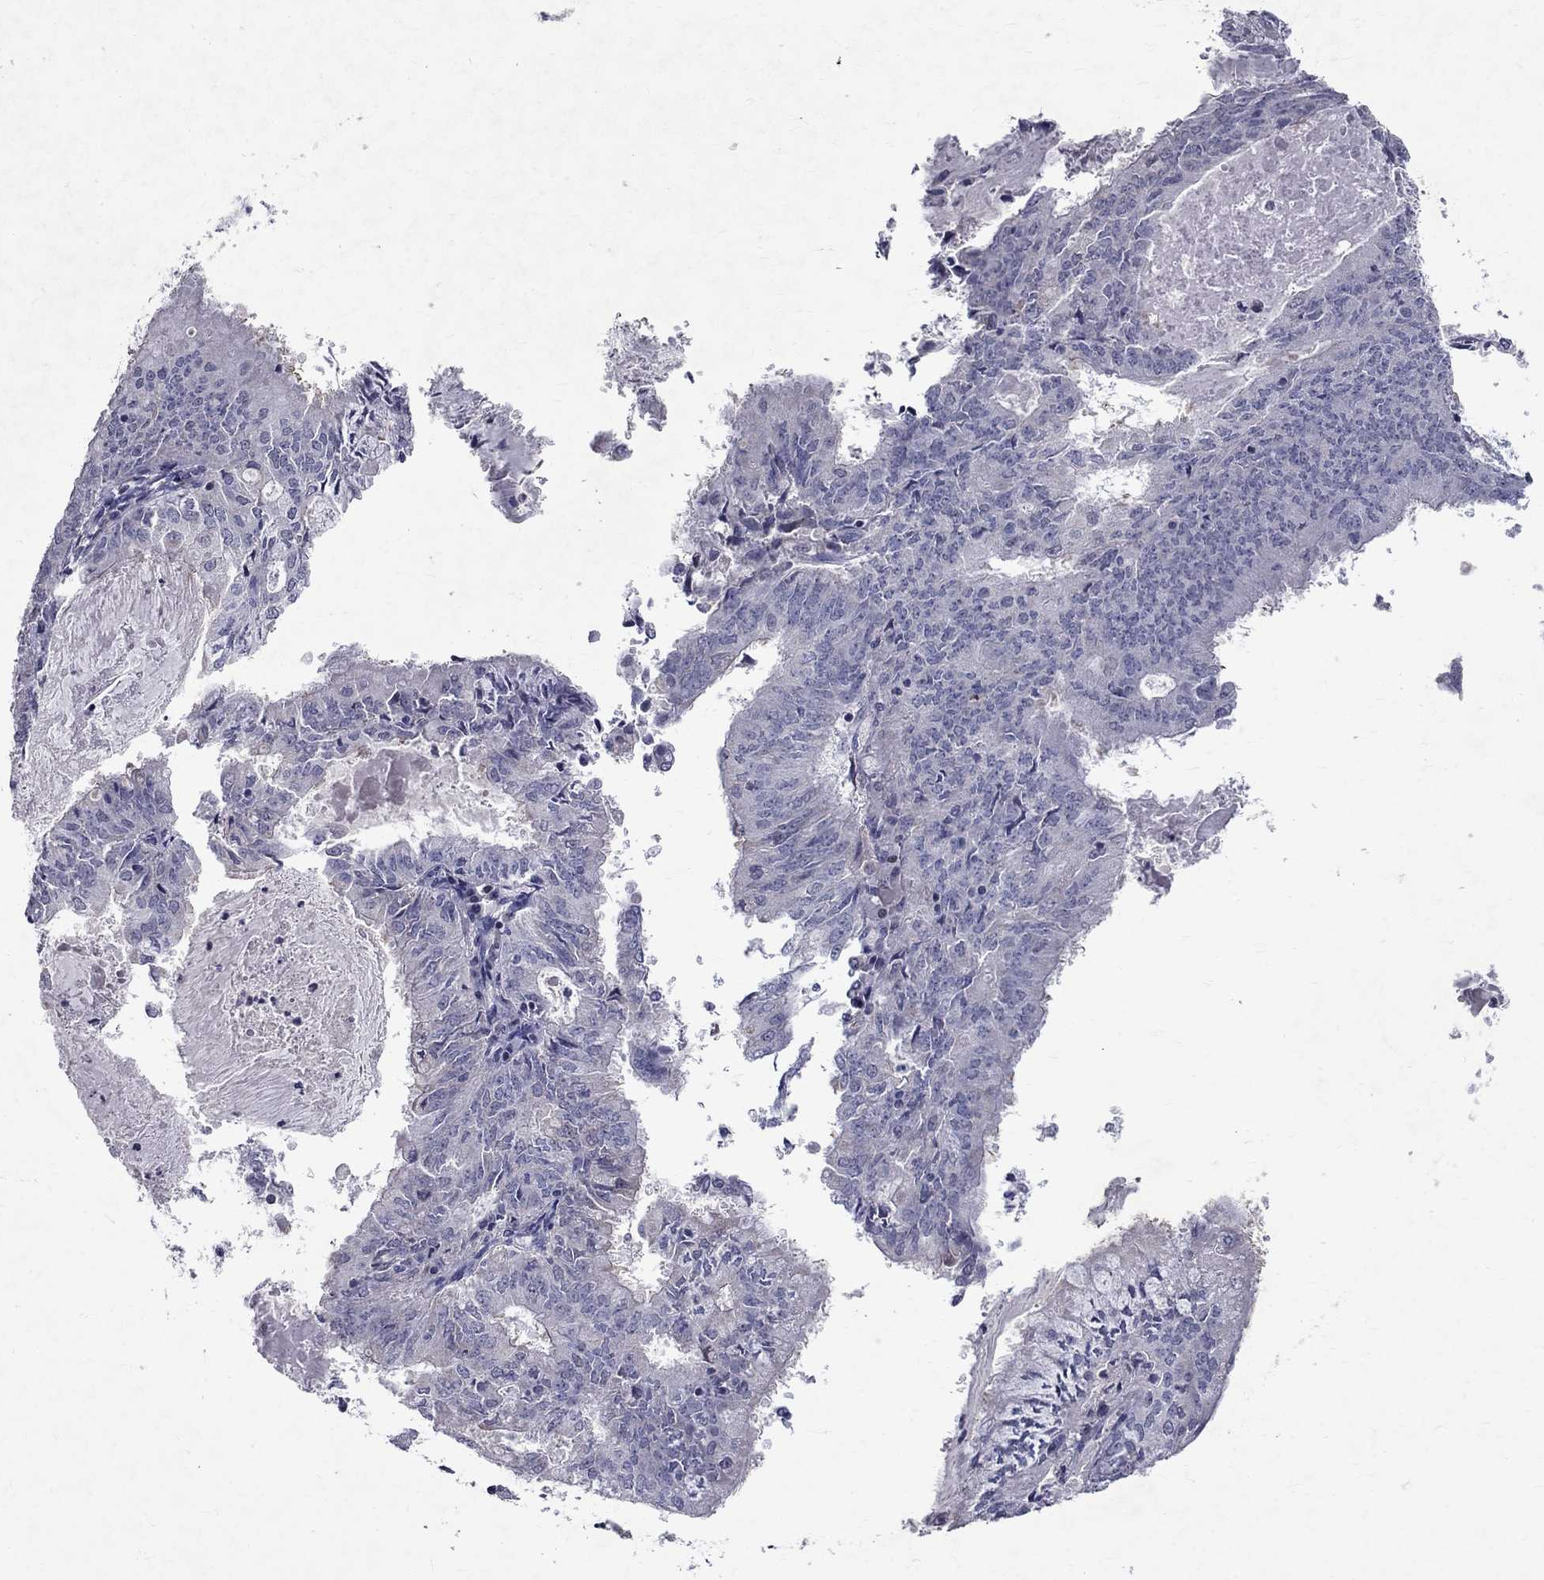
{"staining": {"intensity": "negative", "quantity": "none", "location": "none"}, "tissue": "endometrial cancer", "cell_type": "Tumor cells", "image_type": "cancer", "snomed": [{"axis": "morphology", "description": "Adenocarcinoma, NOS"}, {"axis": "topography", "description": "Endometrium"}], "caption": "This is an immunohistochemistry (IHC) photomicrograph of endometrial cancer (adenocarcinoma). There is no positivity in tumor cells.", "gene": "SLC4A10", "patient": {"sex": "female", "age": 57}}